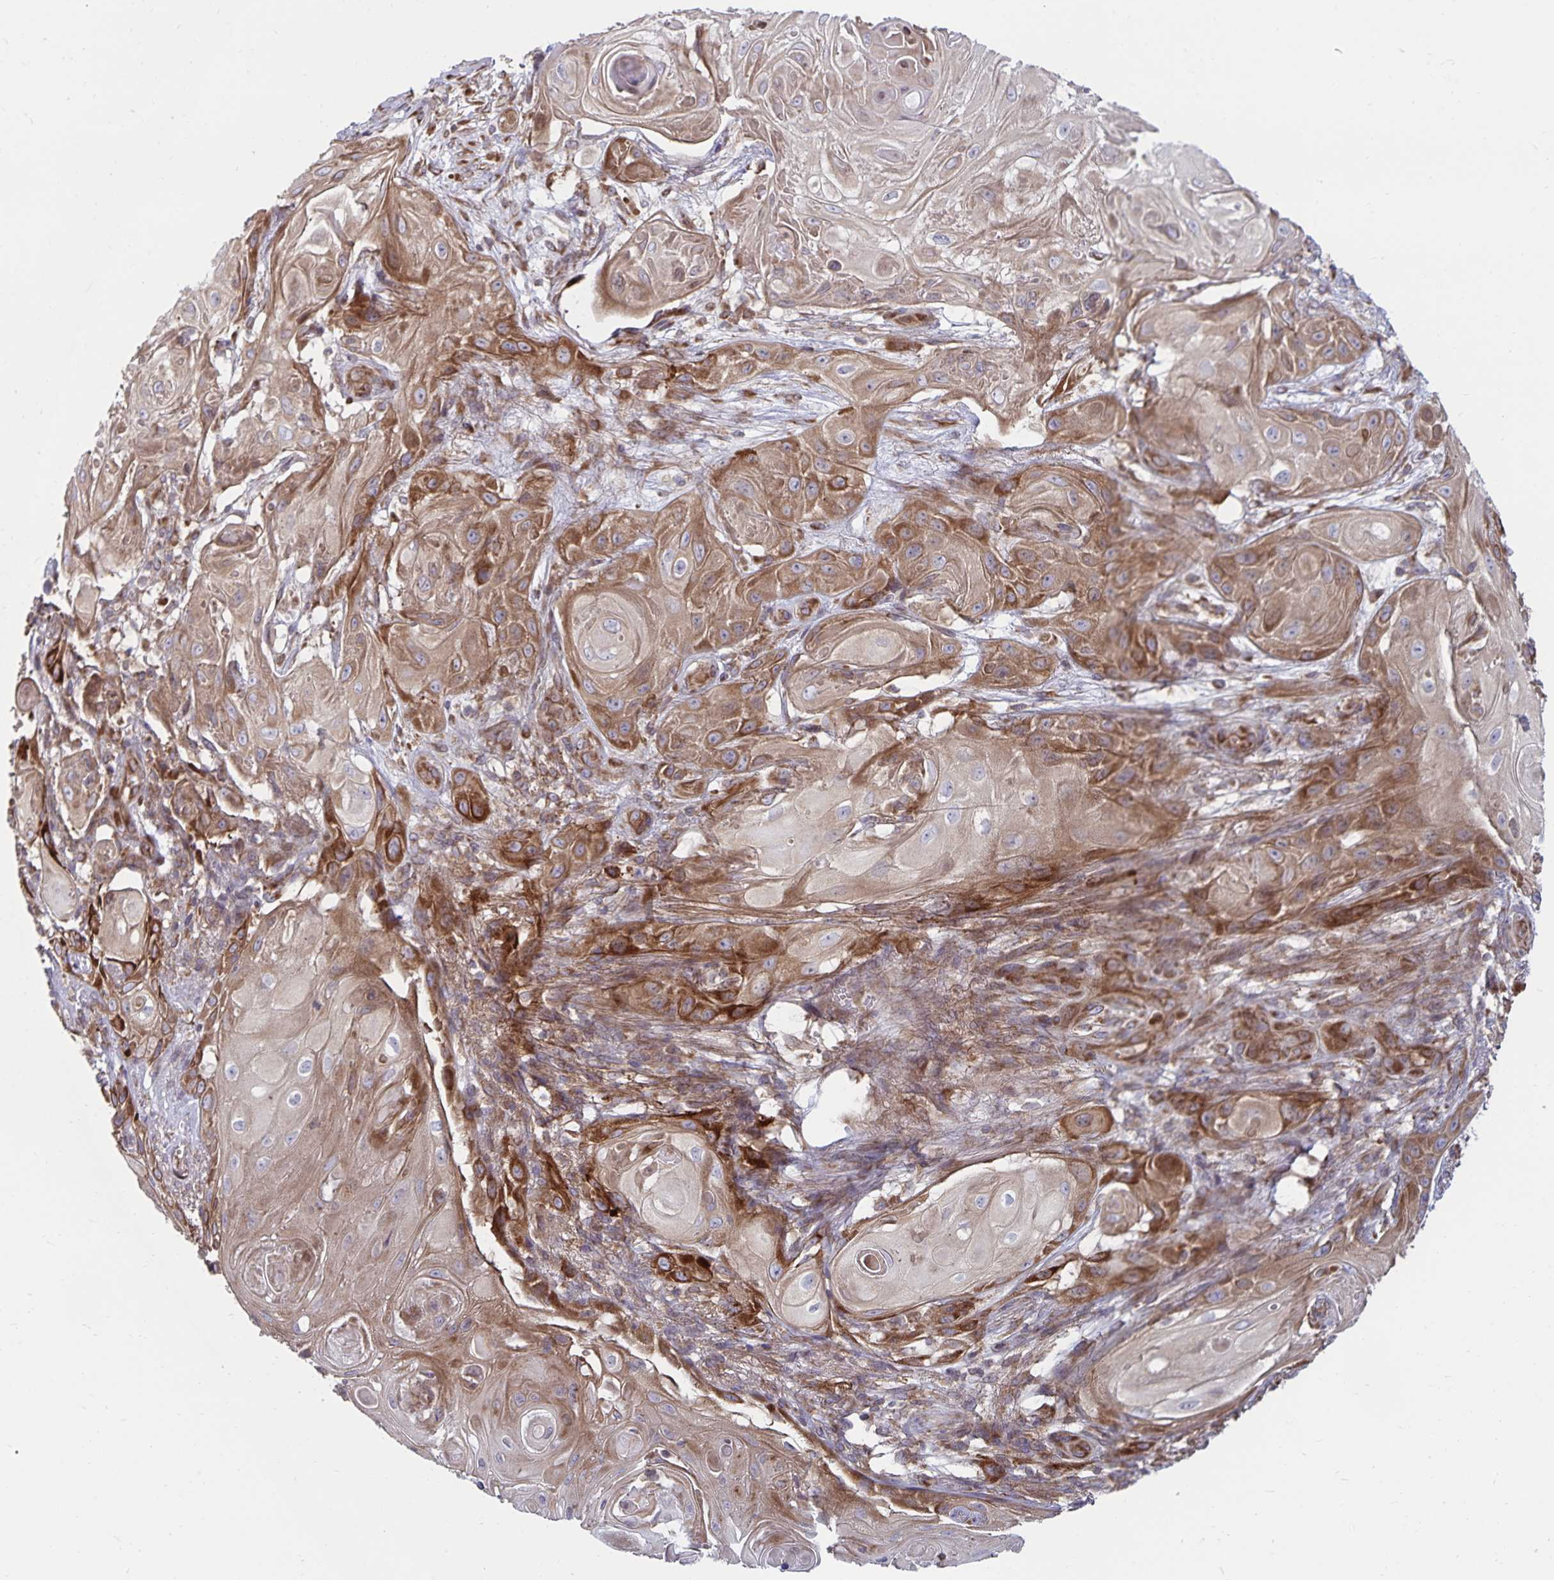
{"staining": {"intensity": "moderate", "quantity": ">75%", "location": "cytoplasmic/membranous"}, "tissue": "skin cancer", "cell_type": "Tumor cells", "image_type": "cancer", "snomed": [{"axis": "morphology", "description": "Squamous cell carcinoma, NOS"}, {"axis": "topography", "description": "Skin"}], "caption": "Skin squamous cell carcinoma was stained to show a protein in brown. There is medium levels of moderate cytoplasmic/membranous expression in approximately >75% of tumor cells. The staining was performed using DAB (3,3'-diaminobenzidine) to visualize the protein expression in brown, while the nuclei were stained in blue with hematoxylin (Magnification: 20x).", "gene": "SEC62", "patient": {"sex": "male", "age": 62}}